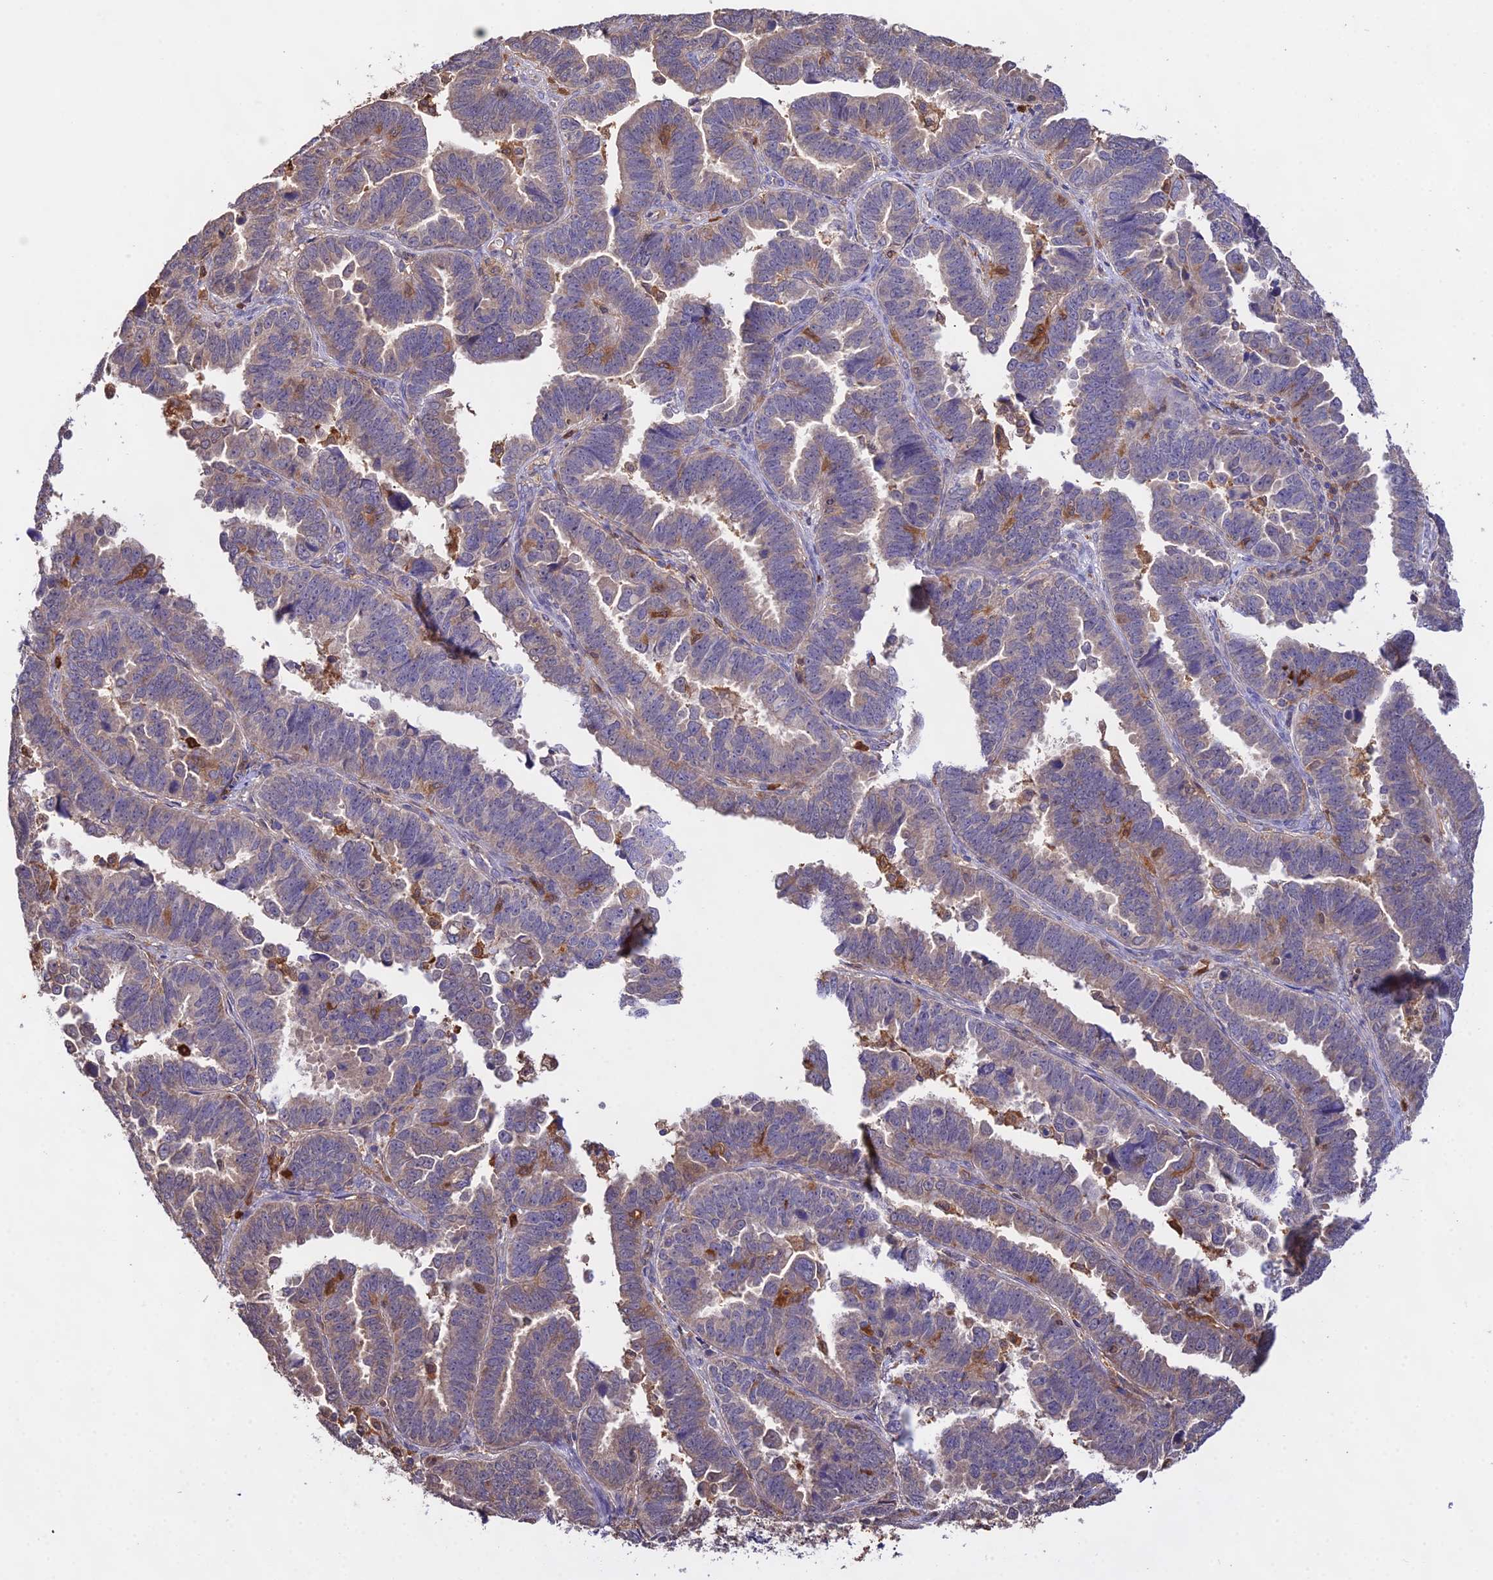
{"staining": {"intensity": "weak", "quantity": "<25%", "location": "cytoplasmic/membranous"}, "tissue": "endometrial cancer", "cell_type": "Tumor cells", "image_type": "cancer", "snomed": [{"axis": "morphology", "description": "Adenocarcinoma, NOS"}, {"axis": "topography", "description": "Endometrium"}], "caption": "Immunohistochemistry of human endometrial adenocarcinoma exhibits no positivity in tumor cells.", "gene": "FBP1", "patient": {"sex": "female", "age": 75}}